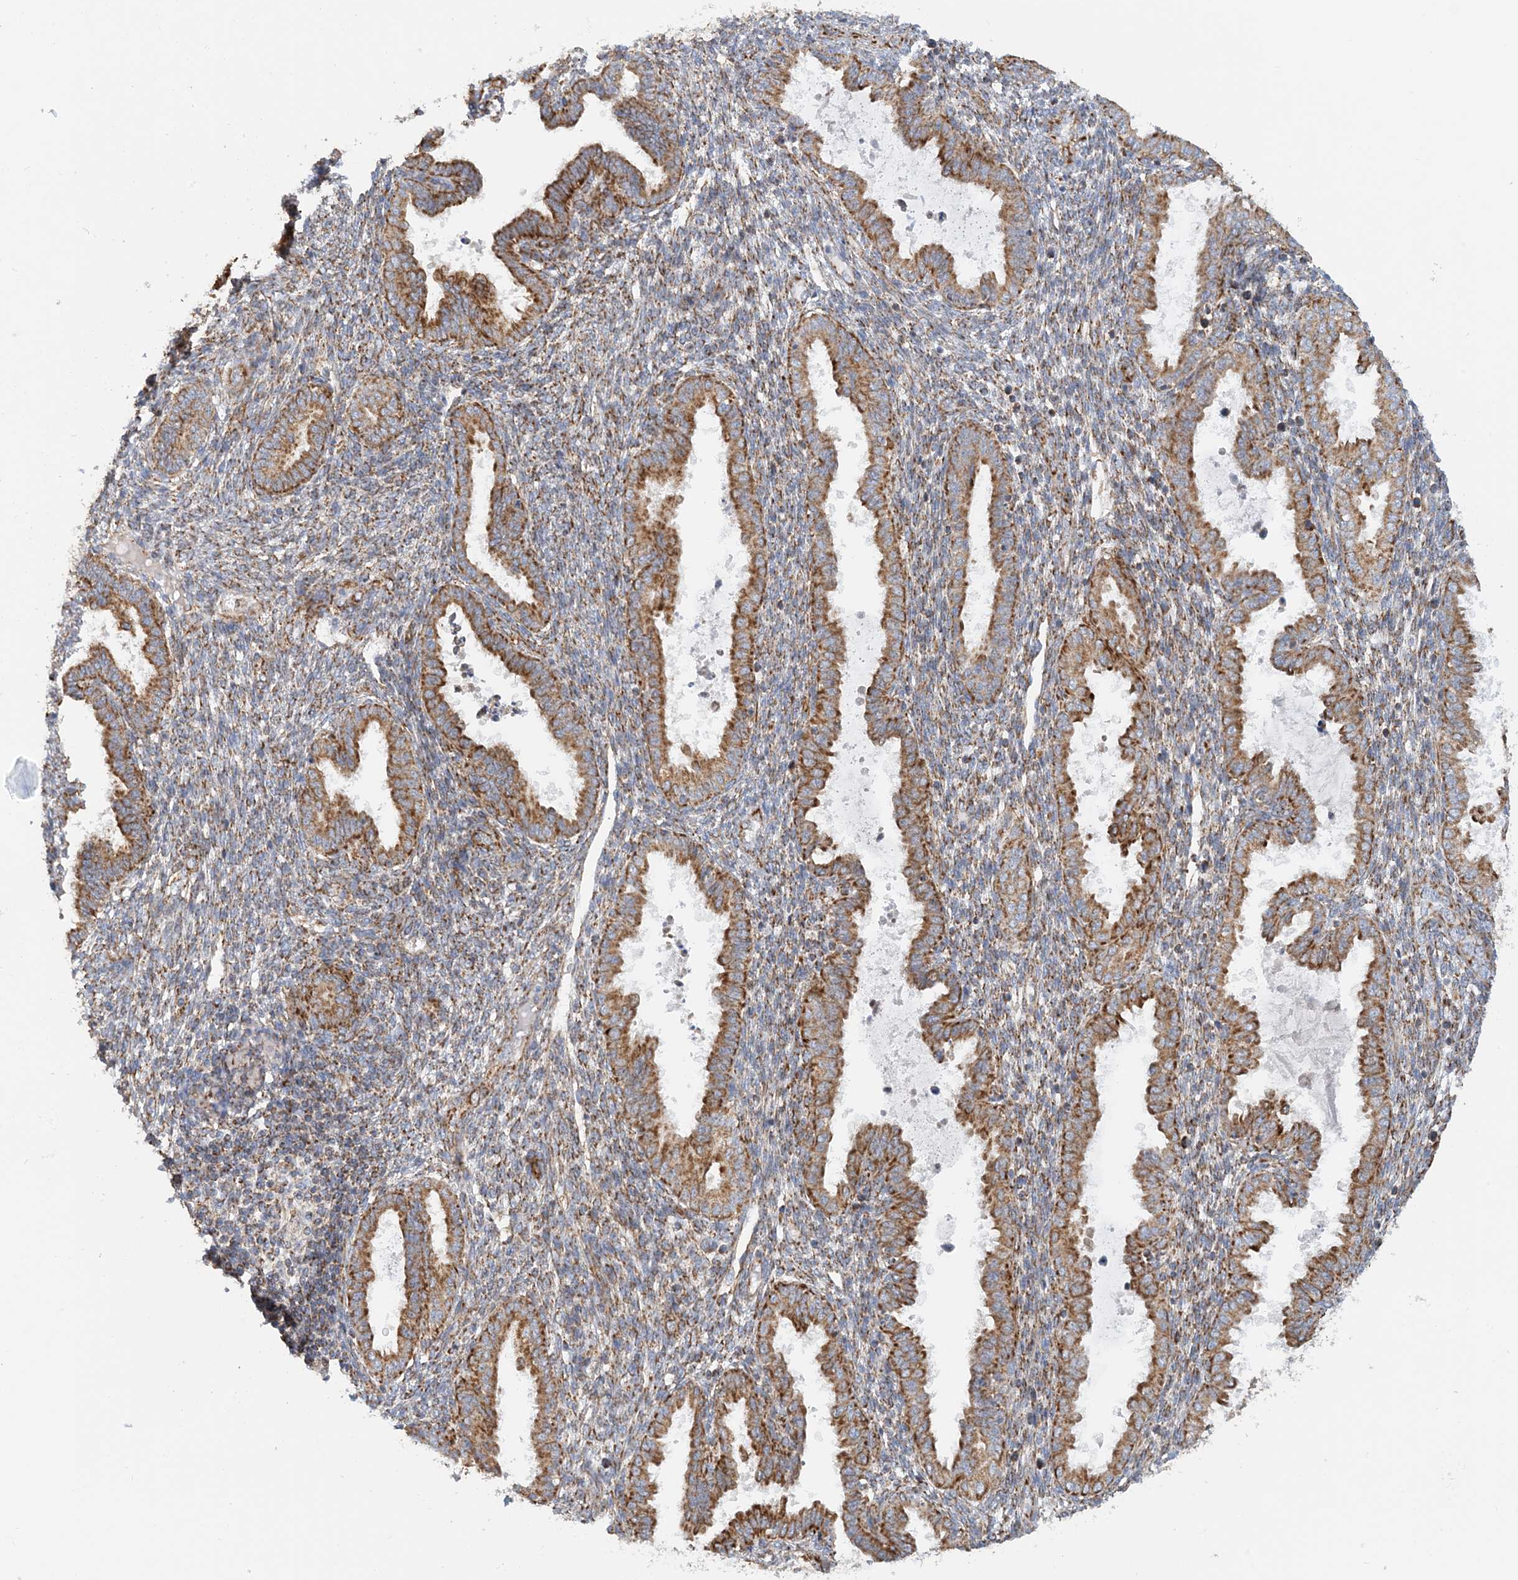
{"staining": {"intensity": "moderate", "quantity": "25%-75%", "location": "cytoplasmic/membranous"}, "tissue": "endometrium", "cell_type": "Cells in endometrial stroma", "image_type": "normal", "snomed": [{"axis": "morphology", "description": "Normal tissue, NOS"}, {"axis": "topography", "description": "Endometrium"}], "caption": "Endometrium stained for a protein (brown) shows moderate cytoplasmic/membranous positive staining in approximately 25%-75% of cells in endometrial stroma.", "gene": "COA3", "patient": {"sex": "female", "age": 33}}